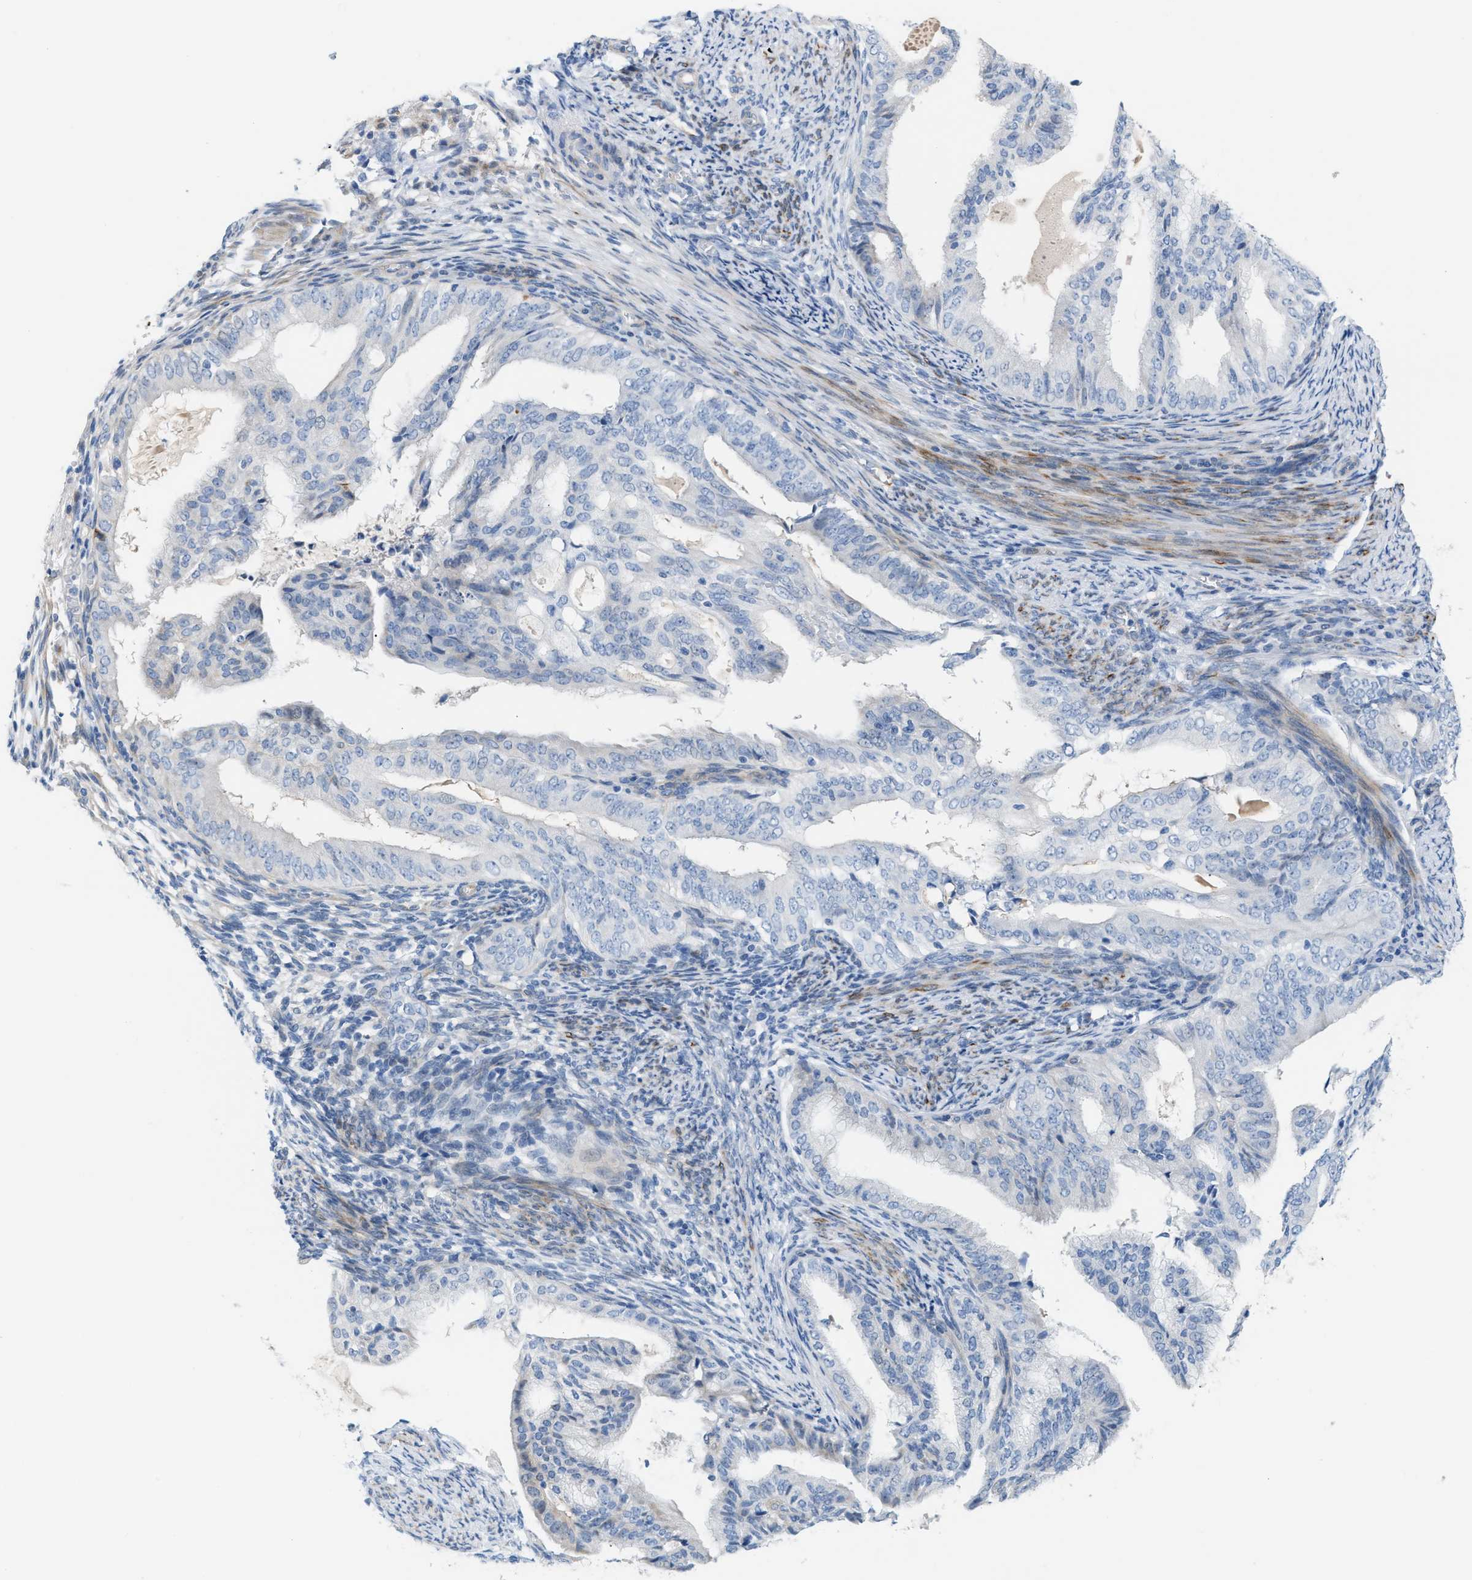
{"staining": {"intensity": "negative", "quantity": "none", "location": "none"}, "tissue": "endometrial cancer", "cell_type": "Tumor cells", "image_type": "cancer", "snomed": [{"axis": "morphology", "description": "Adenocarcinoma, NOS"}, {"axis": "topography", "description": "Endometrium"}], "caption": "A micrograph of adenocarcinoma (endometrial) stained for a protein exhibits no brown staining in tumor cells.", "gene": "MPP3", "patient": {"sex": "female", "age": 58}}